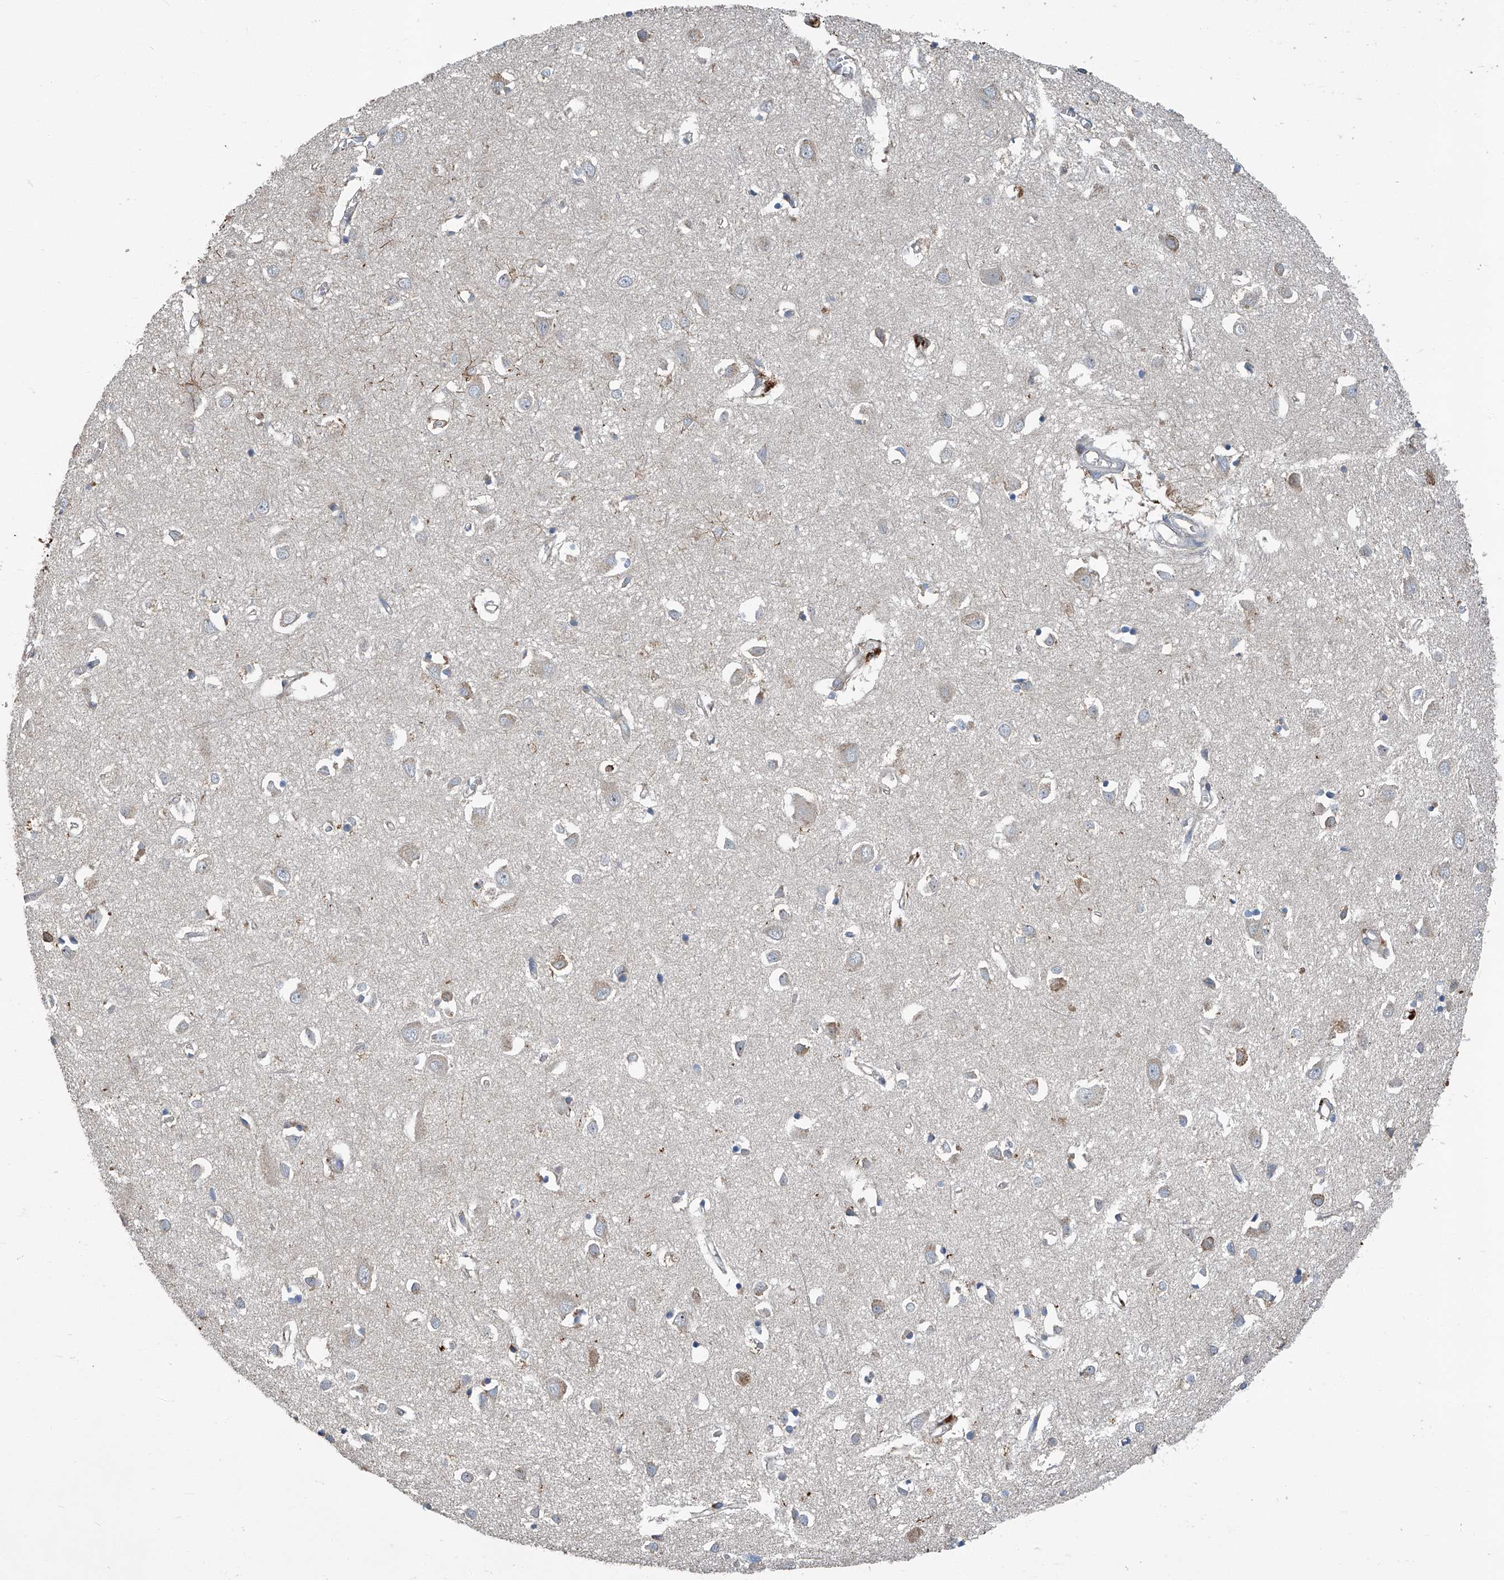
{"staining": {"intensity": "negative", "quantity": "none", "location": "none"}, "tissue": "cerebral cortex", "cell_type": "Endothelial cells", "image_type": "normal", "snomed": [{"axis": "morphology", "description": "Normal tissue, NOS"}, {"axis": "topography", "description": "Cerebral cortex"}], "caption": "DAB (3,3'-diaminobenzidine) immunohistochemical staining of normal human cerebral cortex exhibits no significant expression in endothelial cells.", "gene": "FAM167A", "patient": {"sex": "female", "age": 64}}